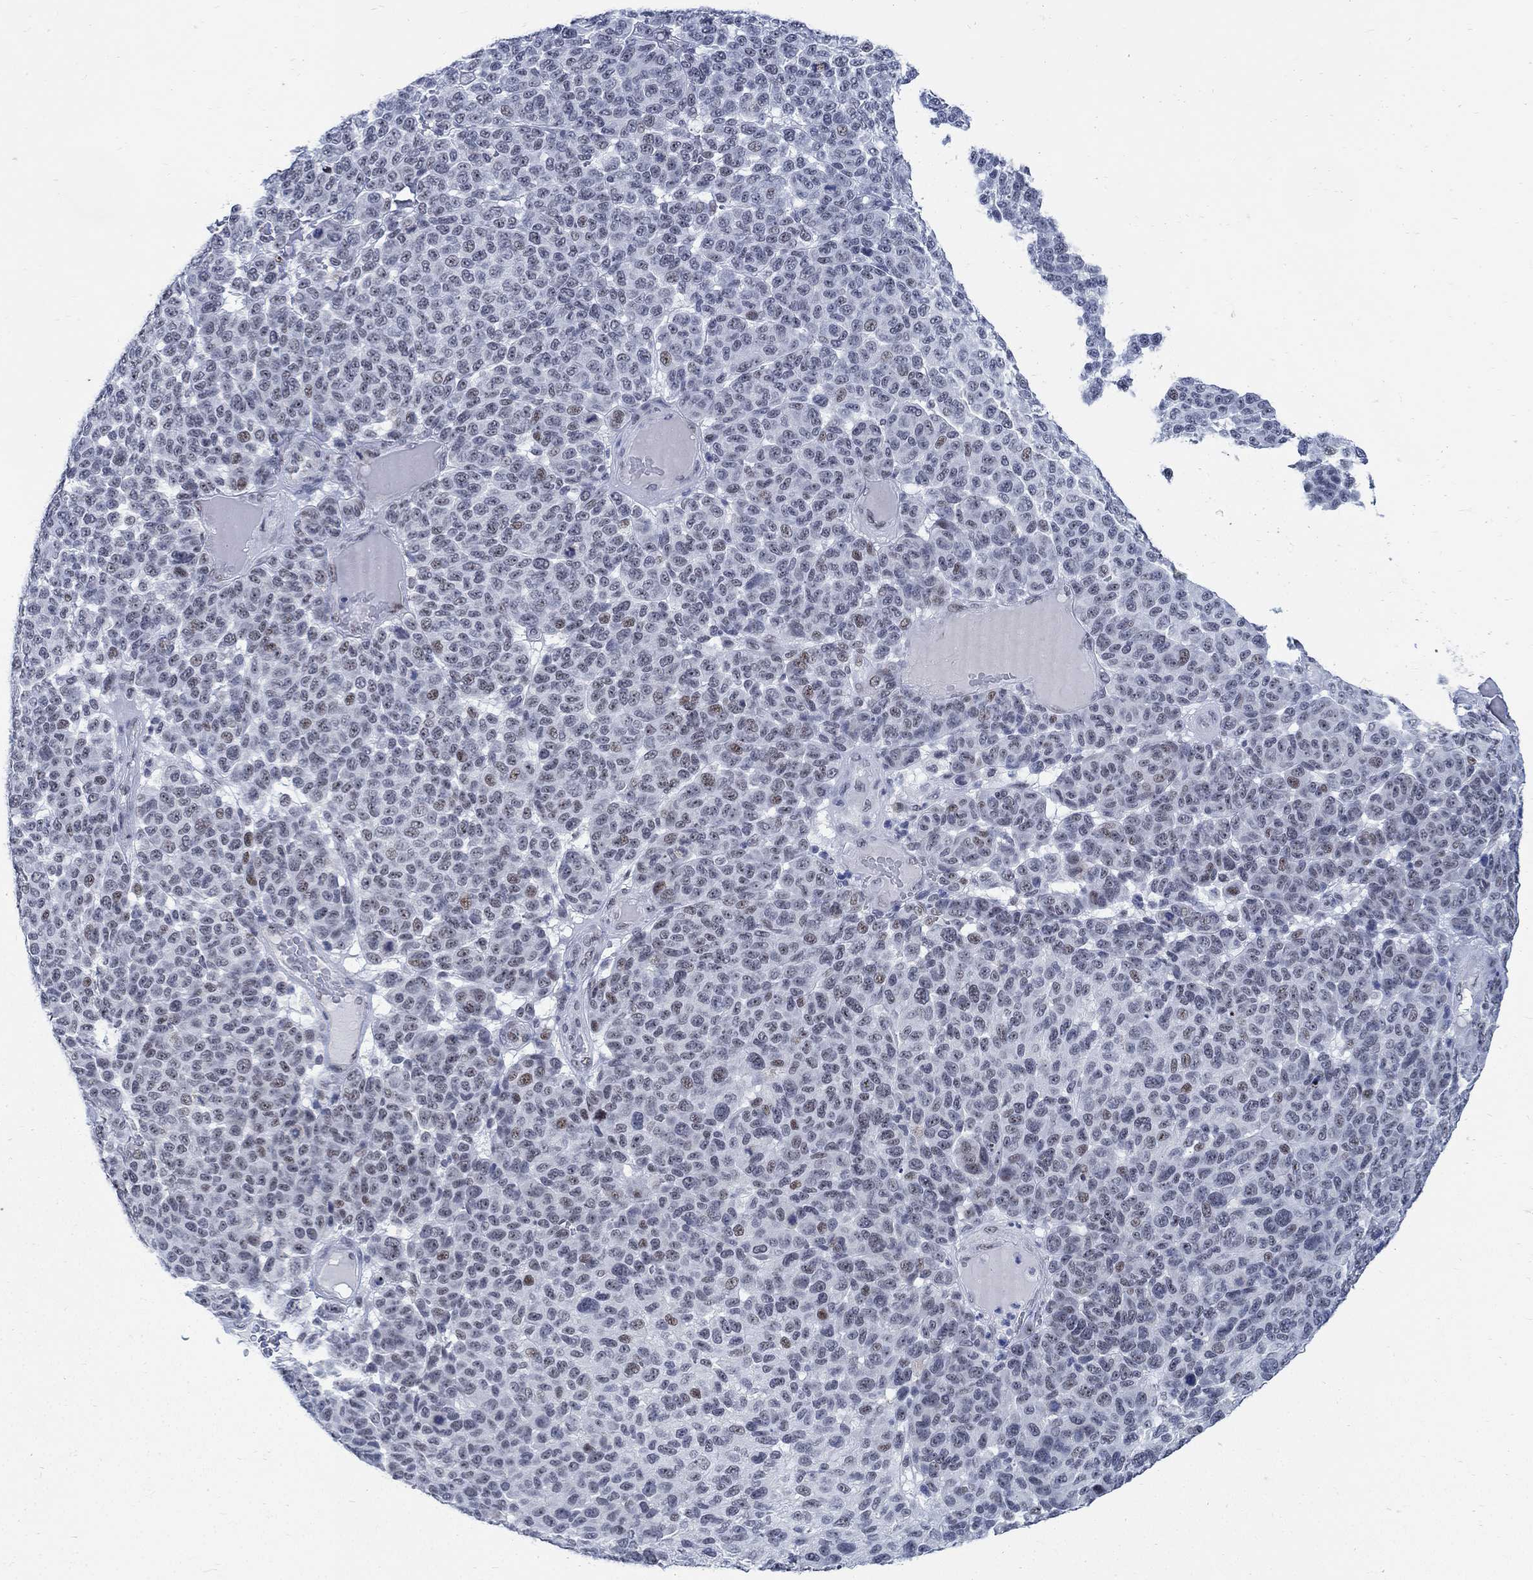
{"staining": {"intensity": "weak", "quantity": "<25%", "location": "nuclear"}, "tissue": "melanoma", "cell_type": "Tumor cells", "image_type": "cancer", "snomed": [{"axis": "morphology", "description": "Malignant melanoma, NOS"}, {"axis": "topography", "description": "Skin"}], "caption": "Melanoma stained for a protein using immunohistochemistry (IHC) shows no positivity tumor cells.", "gene": "DLK1", "patient": {"sex": "male", "age": 59}}